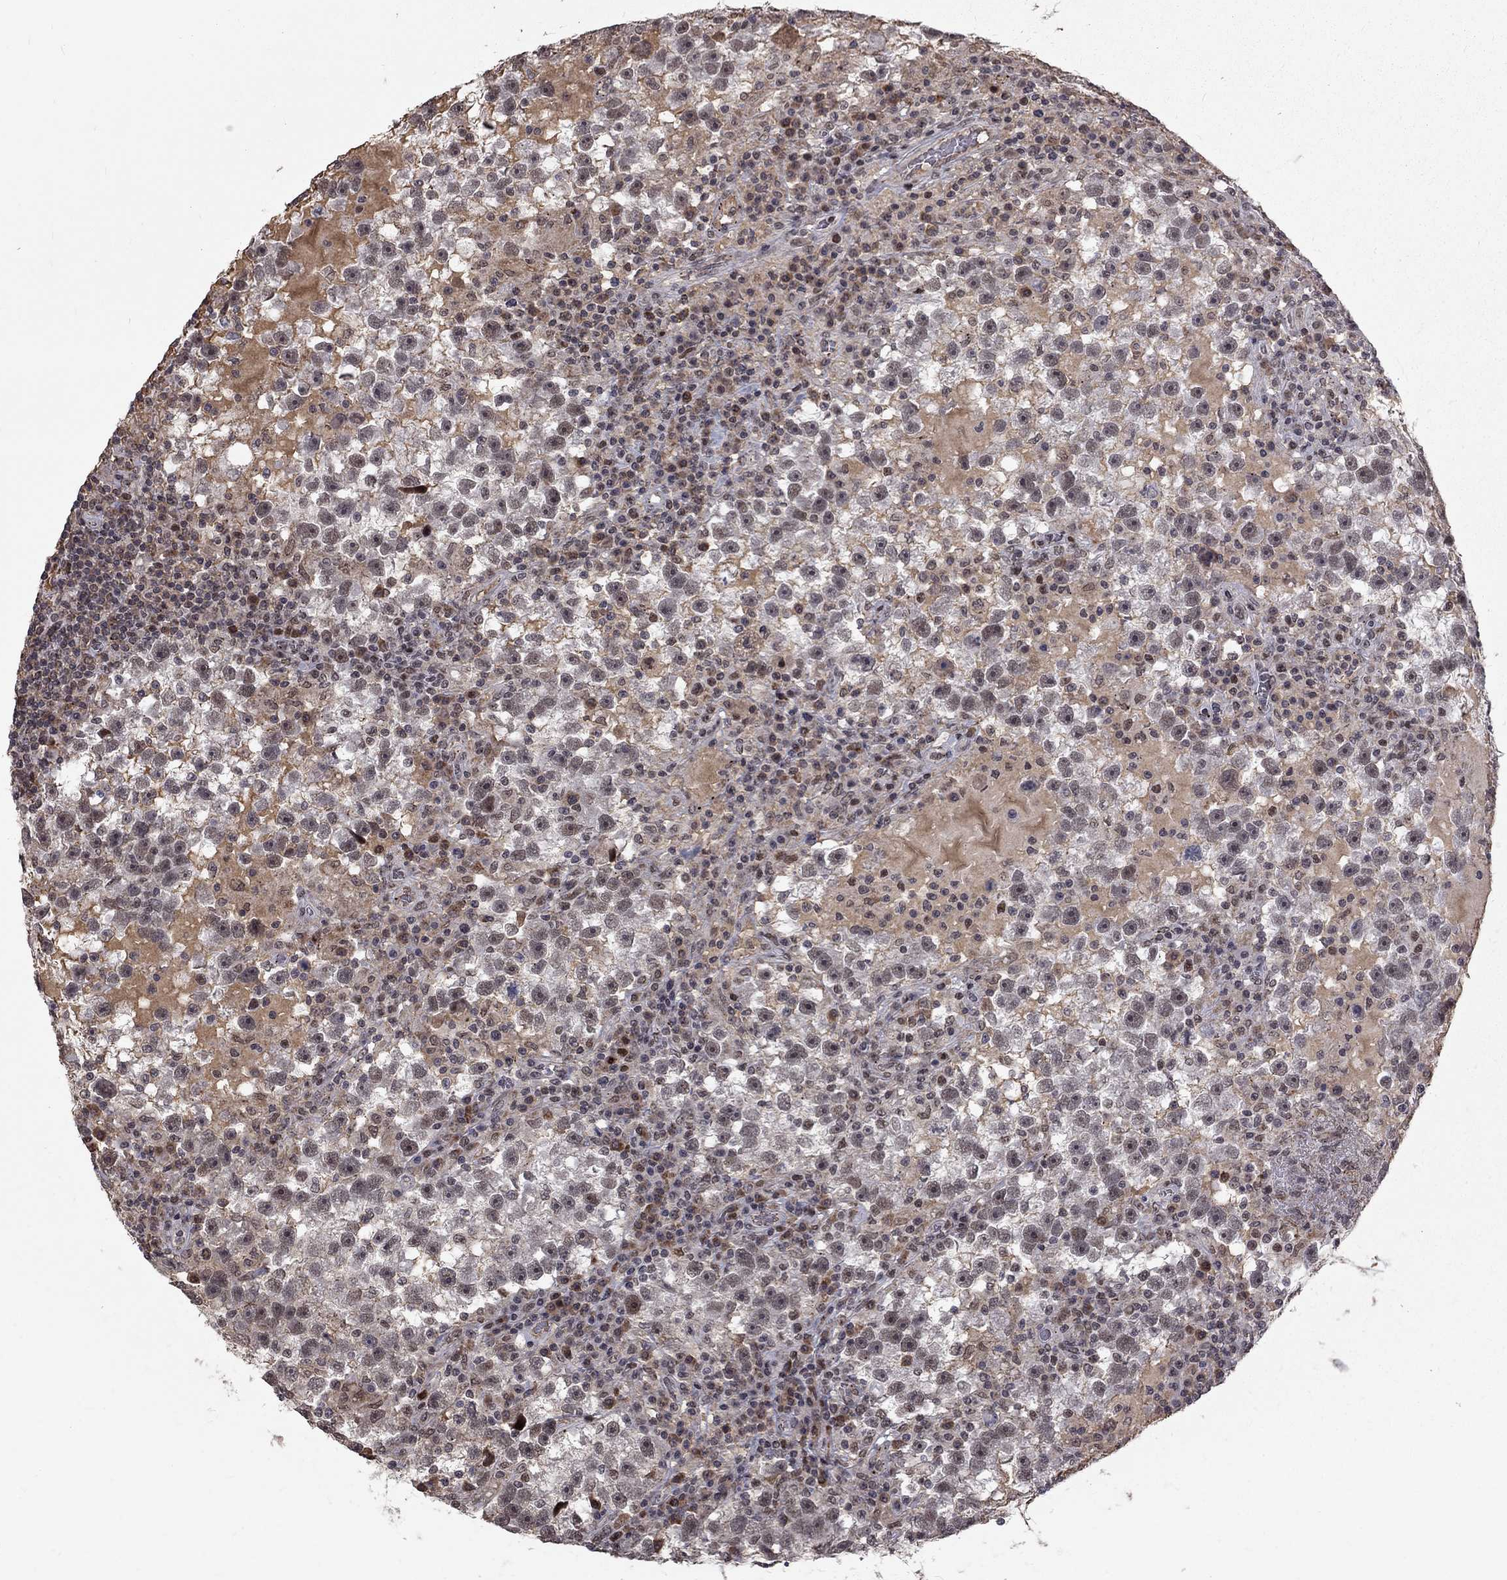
{"staining": {"intensity": "negative", "quantity": "none", "location": "none"}, "tissue": "testis cancer", "cell_type": "Tumor cells", "image_type": "cancer", "snomed": [{"axis": "morphology", "description": "Seminoma, NOS"}, {"axis": "topography", "description": "Testis"}], "caption": "Human testis cancer stained for a protein using IHC displays no expression in tumor cells.", "gene": "TCEAL1", "patient": {"sex": "male", "age": 47}}